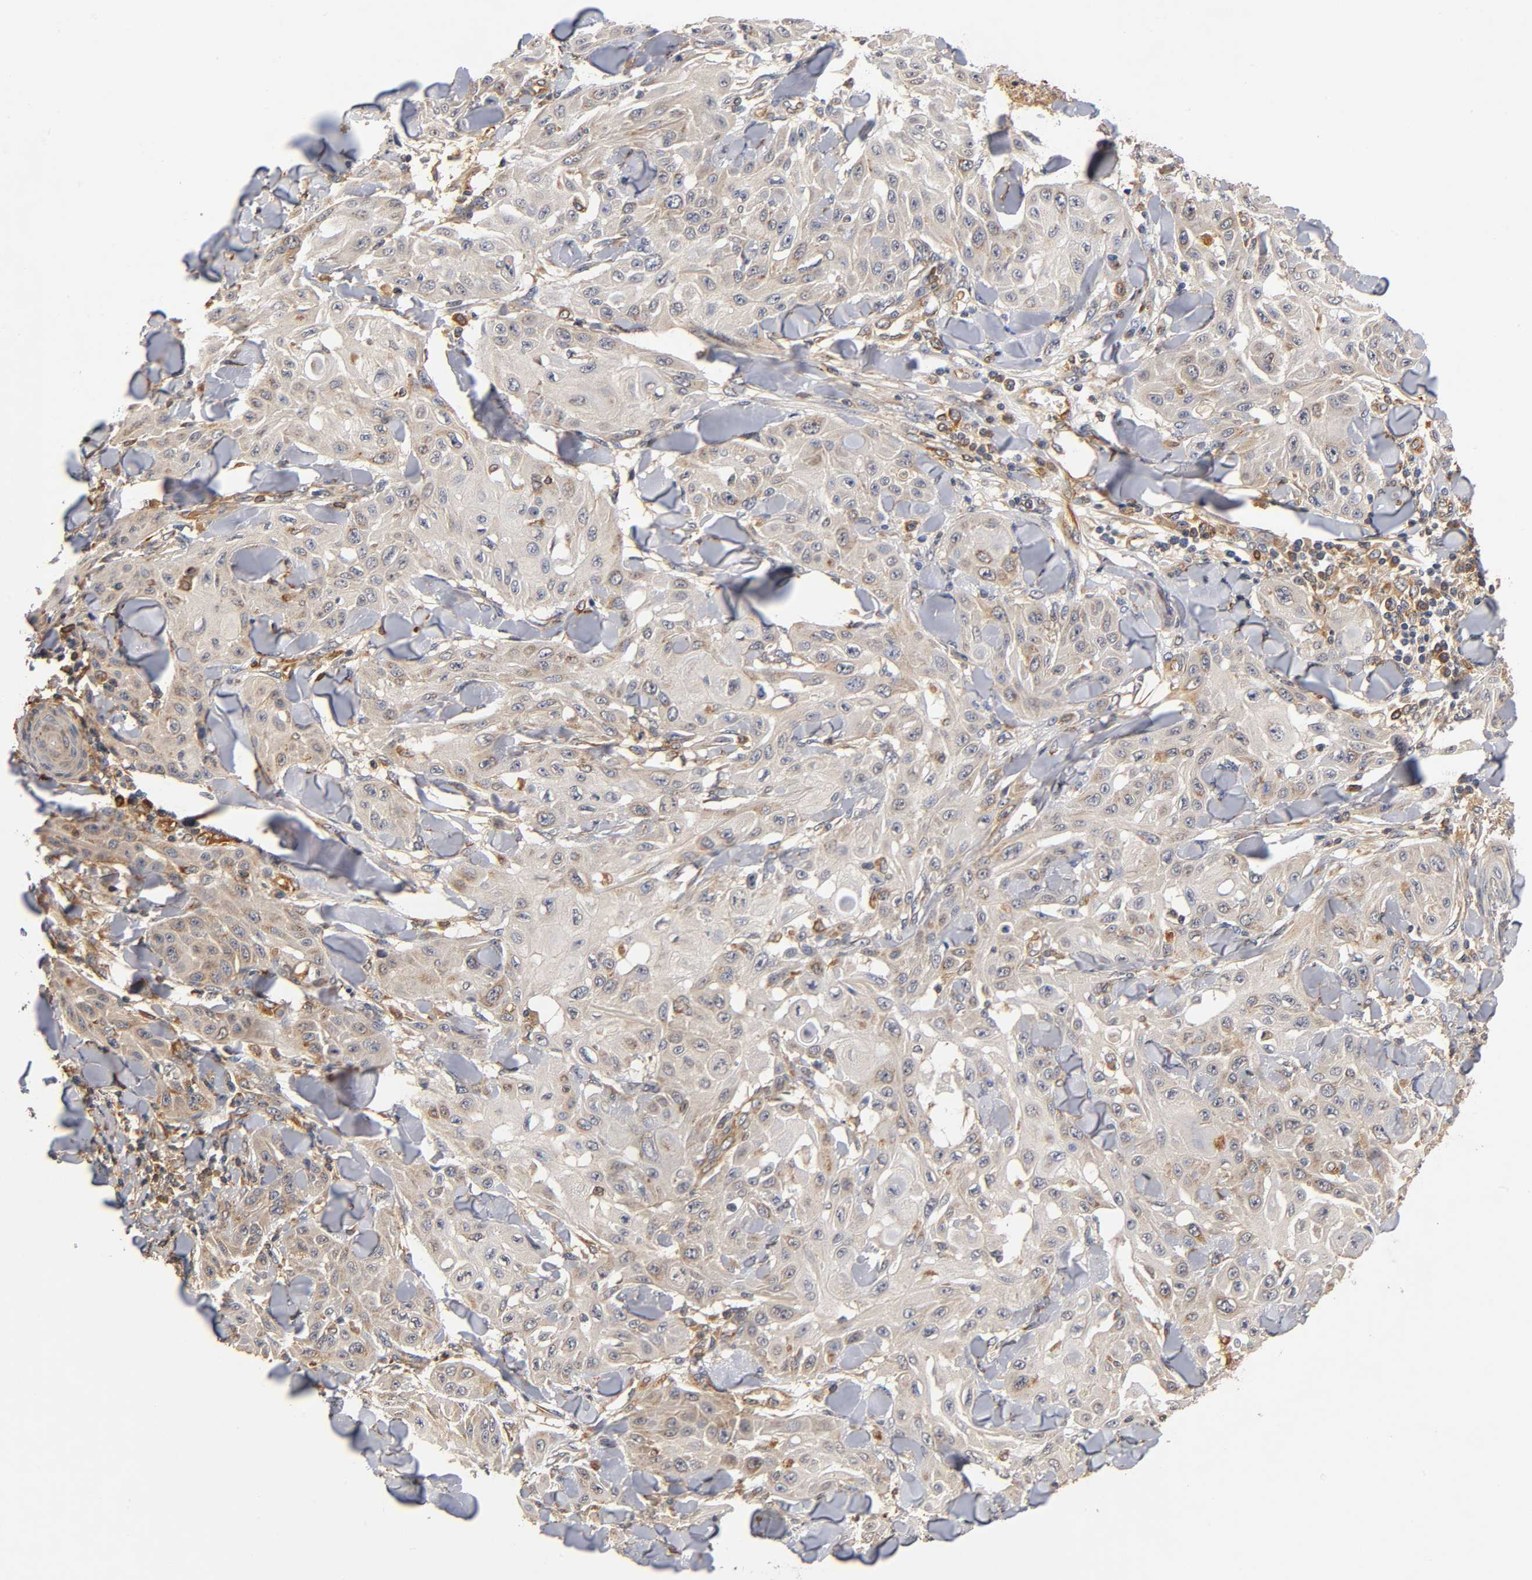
{"staining": {"intensity": "weak", "quantity": "<25%", "location": "cytoplasmic/membranous"}, "tissue": "skin cancer", "cell_type": "Tumor cells", "image_type": "cancer", "snomed": [{"axis": "morphology", "description": "Squamous cell carcinoma, NOS"}, {"axis": "topography", "description": "Skin"}], "caption": "A micrograph of skin squamous cell carcinoma stained for a protein shows no brown staining in tumor cells.", "gene": "SCAP", "patient": {"sex": "male", "age": 24}}